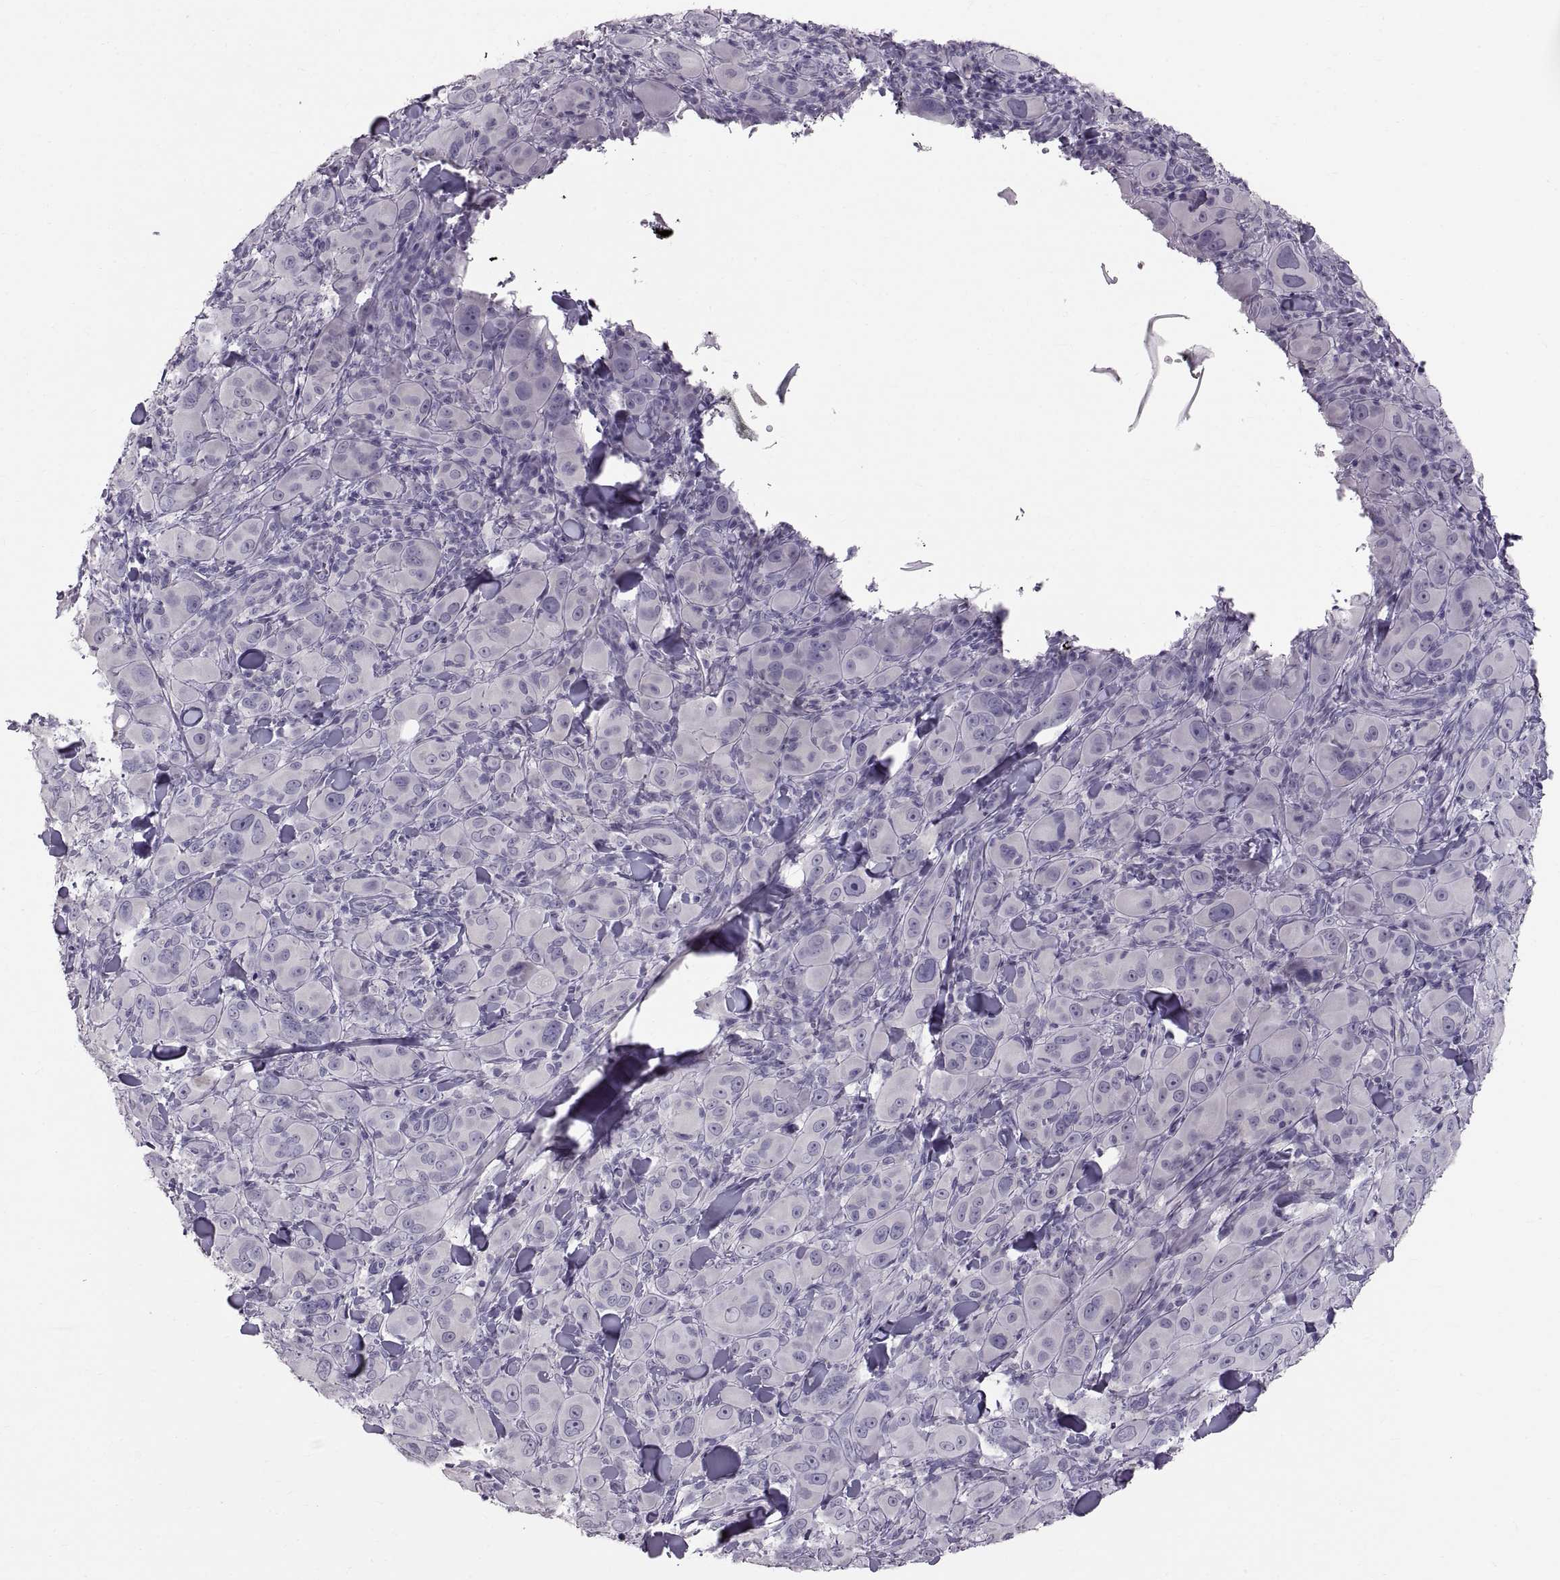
{"staining": {"intensity": "negative", "quantity": "none", "location": "none"}, "tissue": "melanoma", "cell_type": "Tumor cells", "image_type": "cancer", "snomed": [{"axis": "morphology", "description": "Malignant melanoma, NOS"}, {"axis": "topography", "description": "Skin"}], "caption": "IHC histopathology image of human malignant melanoma stained for a protein (brown), which demonstrates no staining in tumor cells.", "gene": "WBP2NL", "patient": {"sex": "female", "age": 87}}